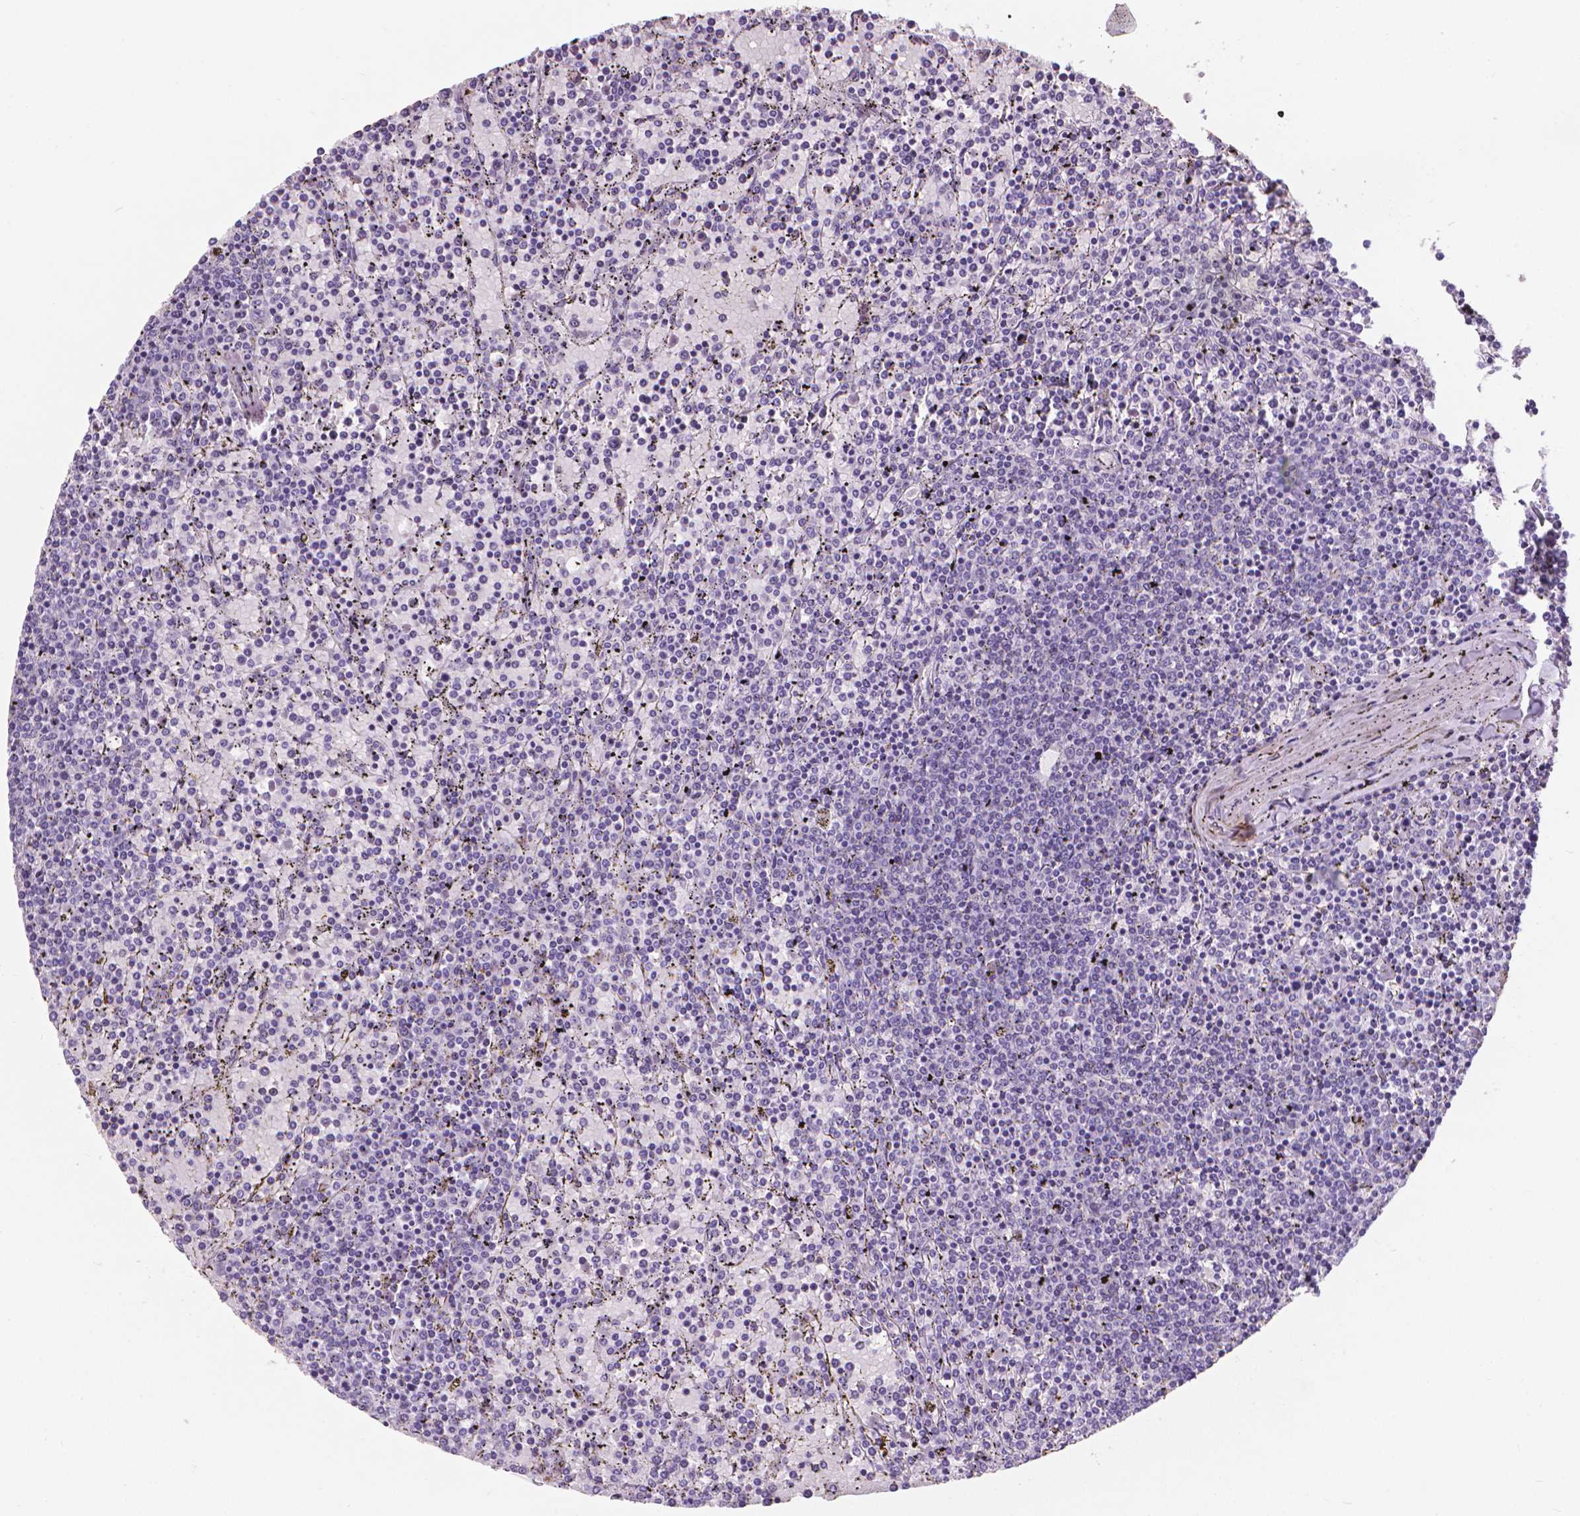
{"staining": {"intensity": "negative", "quantity": "none", "location": "none"}, "tissue": "lymphoma", "cell_type": "Tumor cells", "image_type": "cancer", "snomed": [{"axis": "morphology", "description": "Malignant lymphoma, non-Hodgkin's type, Low grade"}, {"axis": "topography", "description": "Spleen"}], "caption": "Immunohistochemistry (IHC) micrograph of human lymphoma stained for a protein (brown), which demonstrates no positivity in tumor cells. The staining is performed using DAB (3,3'-diaminobenzidine) brown chromogen with nuclei counter-stained in using hematoxylin.", "gene": "XPNPEP2", "patient": {"sex": "female", "age": 77}}